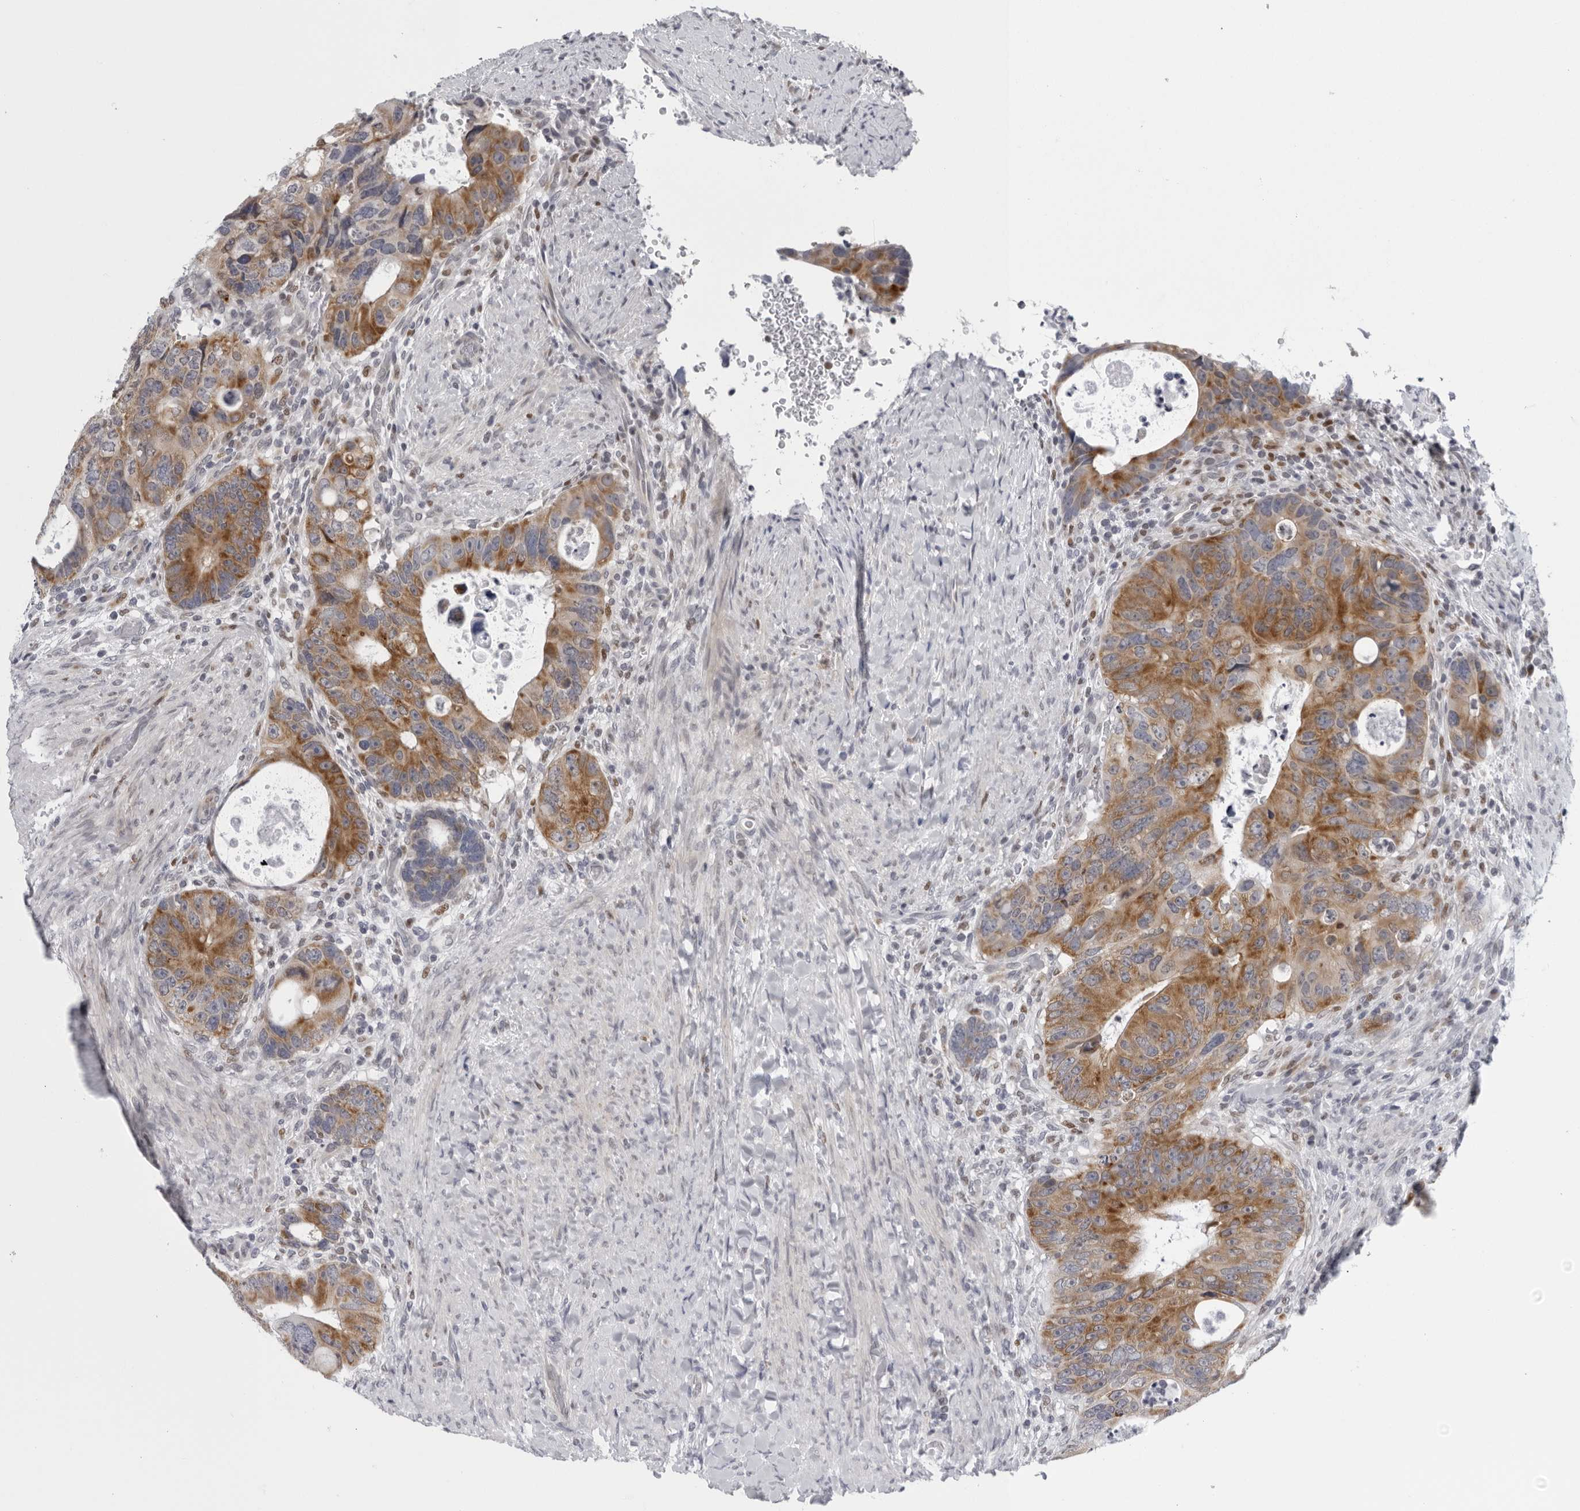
{"staining": {"intensity": "moderate", "quantity": ">75%", "location": "cytoplasmic/membranous"}, "tissue": "colorectal cancer", "cell_type": "Tumor cells", "image_type": "cancer", "snomed": [{"axis": "morphology", "description": "Adenocarcinoma, NOS"}, {"axis": "topography", "description": "Rectum"}], "caption": "Colorectal adenocarcinoma stained for a protein demonstrates moderate cytoplasmic/membranous positivity in tumor cells.", "gene": "CPT2", "patient": {"sex": "male", "age": 59}}